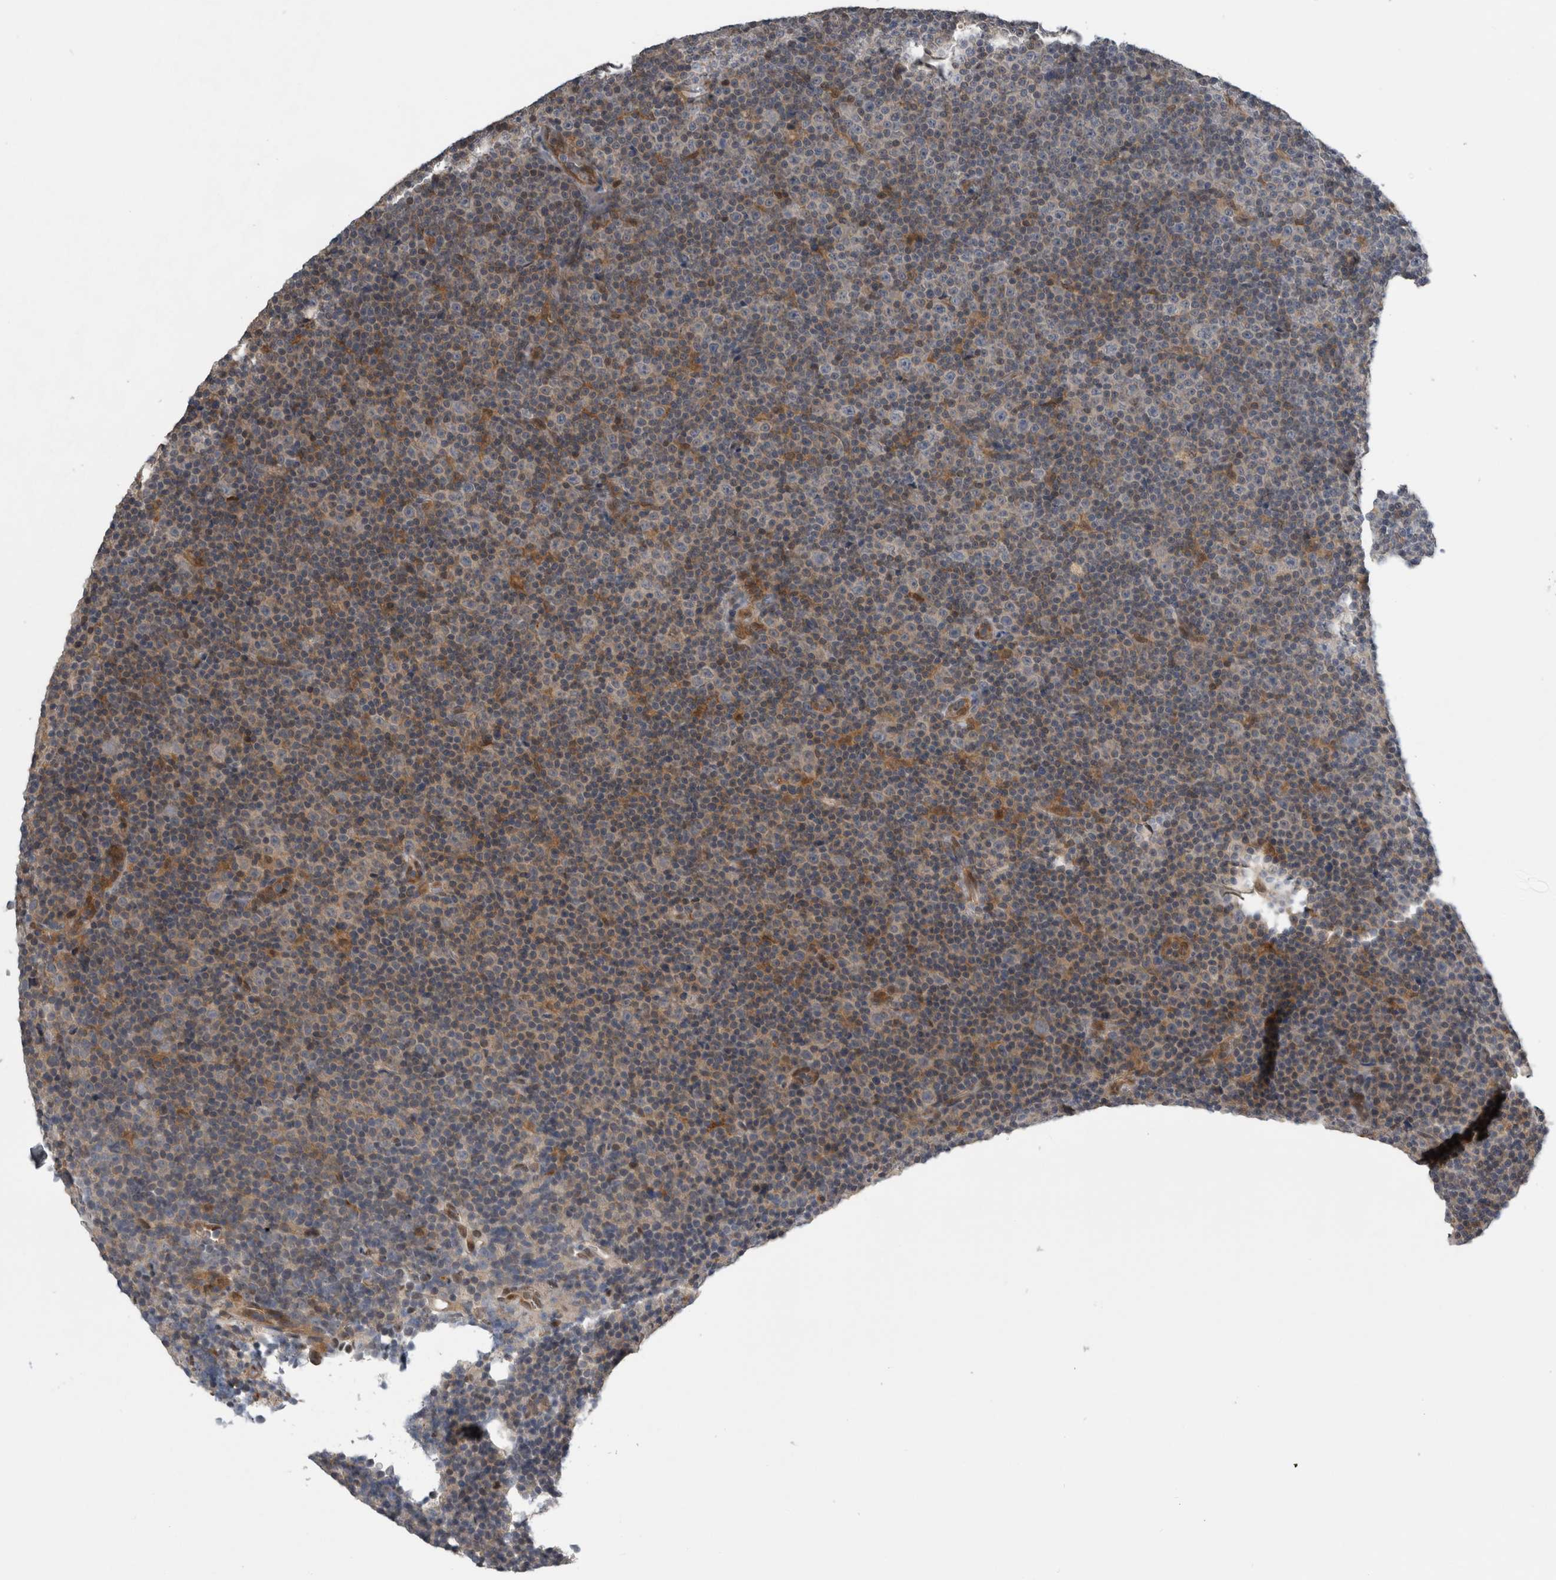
{"staining": {"intensity": "negative", "quantity": "none", "location": "none"}, "tissue": "lymphoma", "cell_type": "Tumor cells", "image_type": "cancer", "snomed": [{"axis": "morphology", "description": "Malignant lymphoma, non-Hodgkin's type, Low grade"}, {"axis": "topography", "description": "Lymph node"}], "caption": "This is a micrograph of IHC staining of malignant lymphoma, non-Hodgkin's type (low-grade), which shows no expression in tumor cells.", "gene": "NAPRT", "patient": {"sex": "female", "age": 67}}